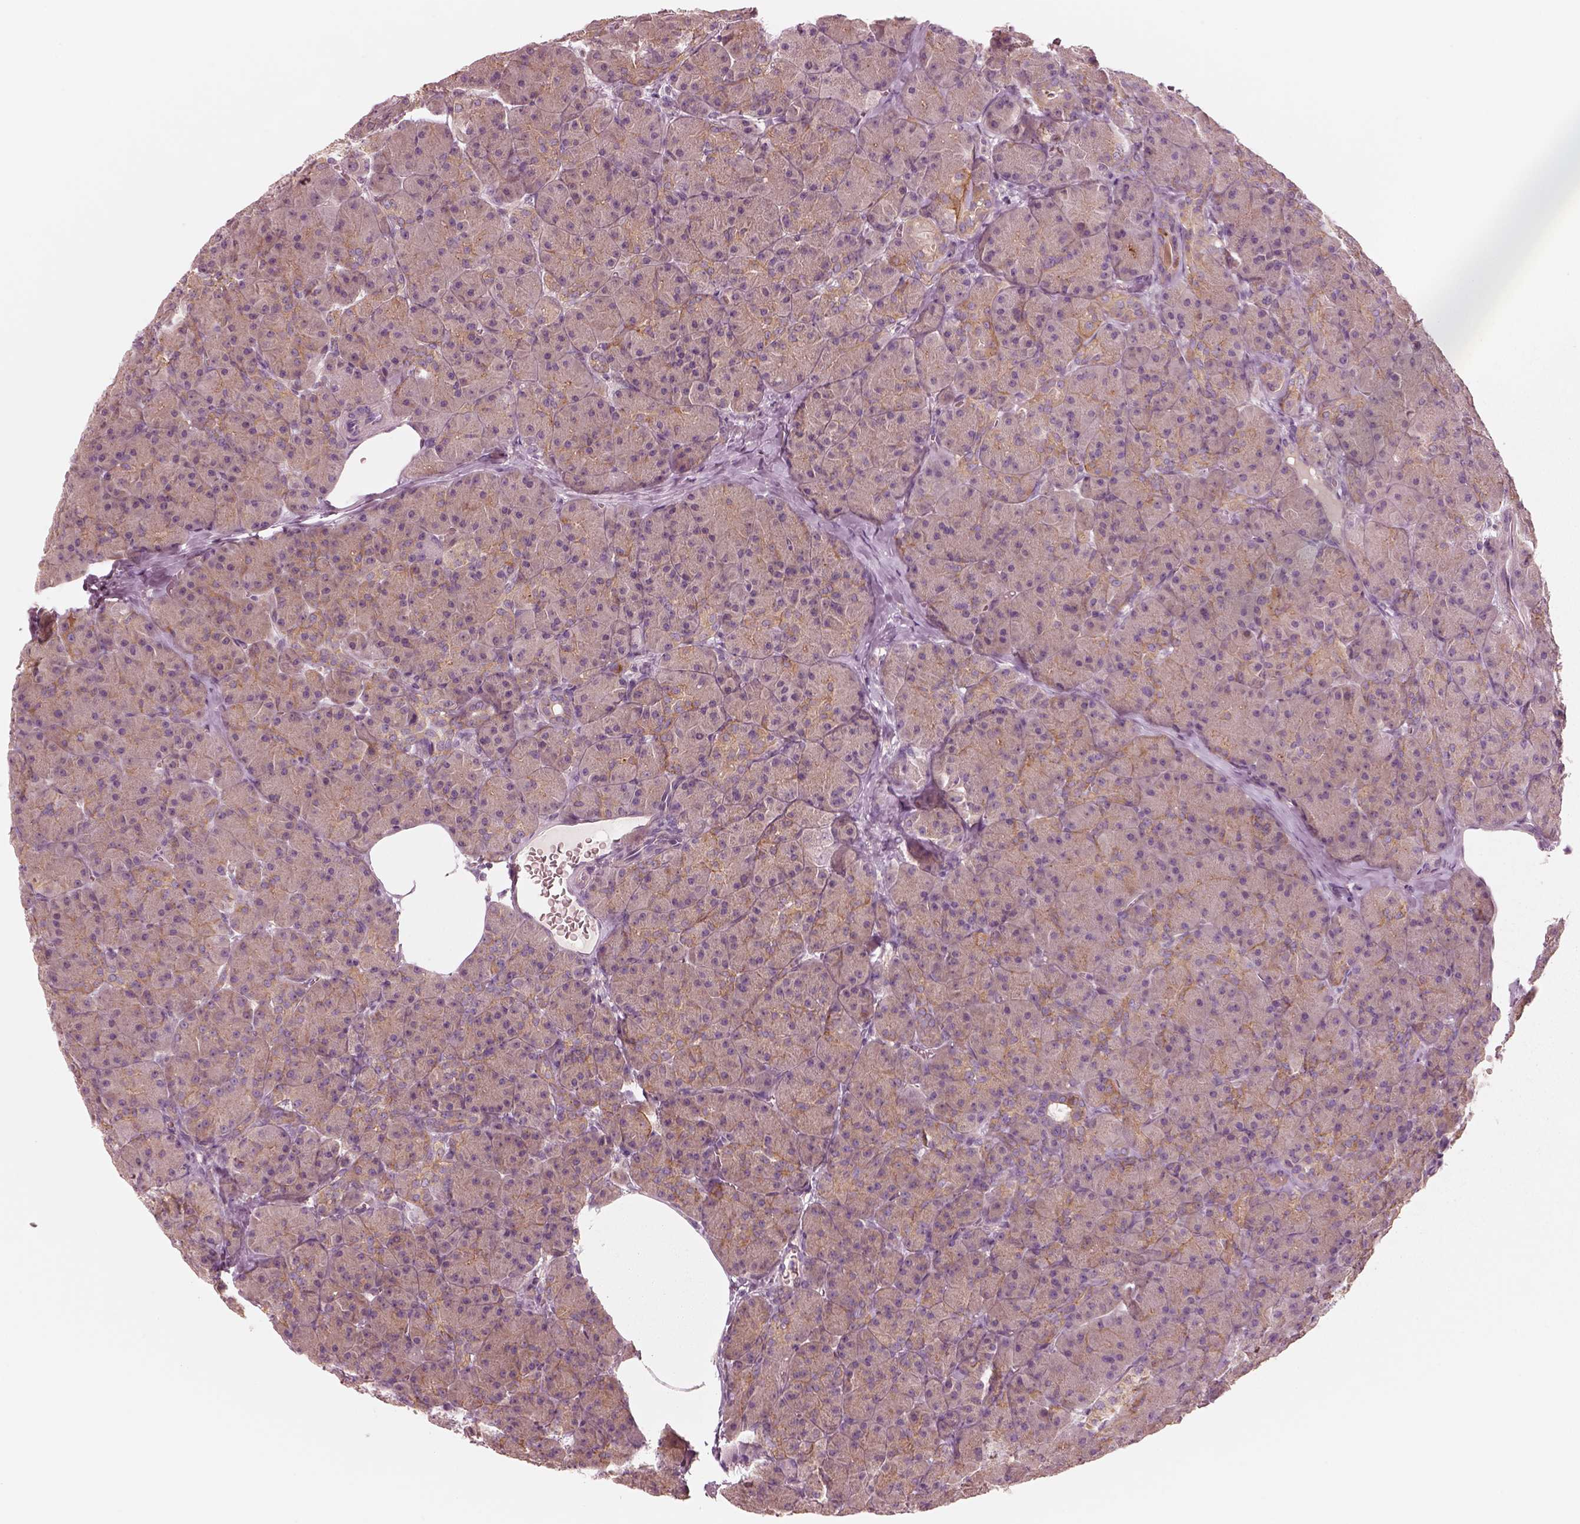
{"staining": {"intensity": "moderate", "quantity": ">75%", "location": "cytoplasmic/membranous"}, "tissue": "pancreas", "cell_type": "Exocrine glandular cells", "image_type": "normal", "snomed": [{"axis": "morphology", "description": "Normal tissue, NOS"}, {"axis": "topography", "description": "Pancreas"}], "caption": "Unremarkable pancreas shows moderate cytoplasmic/membranous positivity in about >75% of exocrine glandular cells (Brightfield microscopy of DAB IHC at high magnification)..", "gene": "CNOT2", "patient": {"sex": "male", "age": 57}}